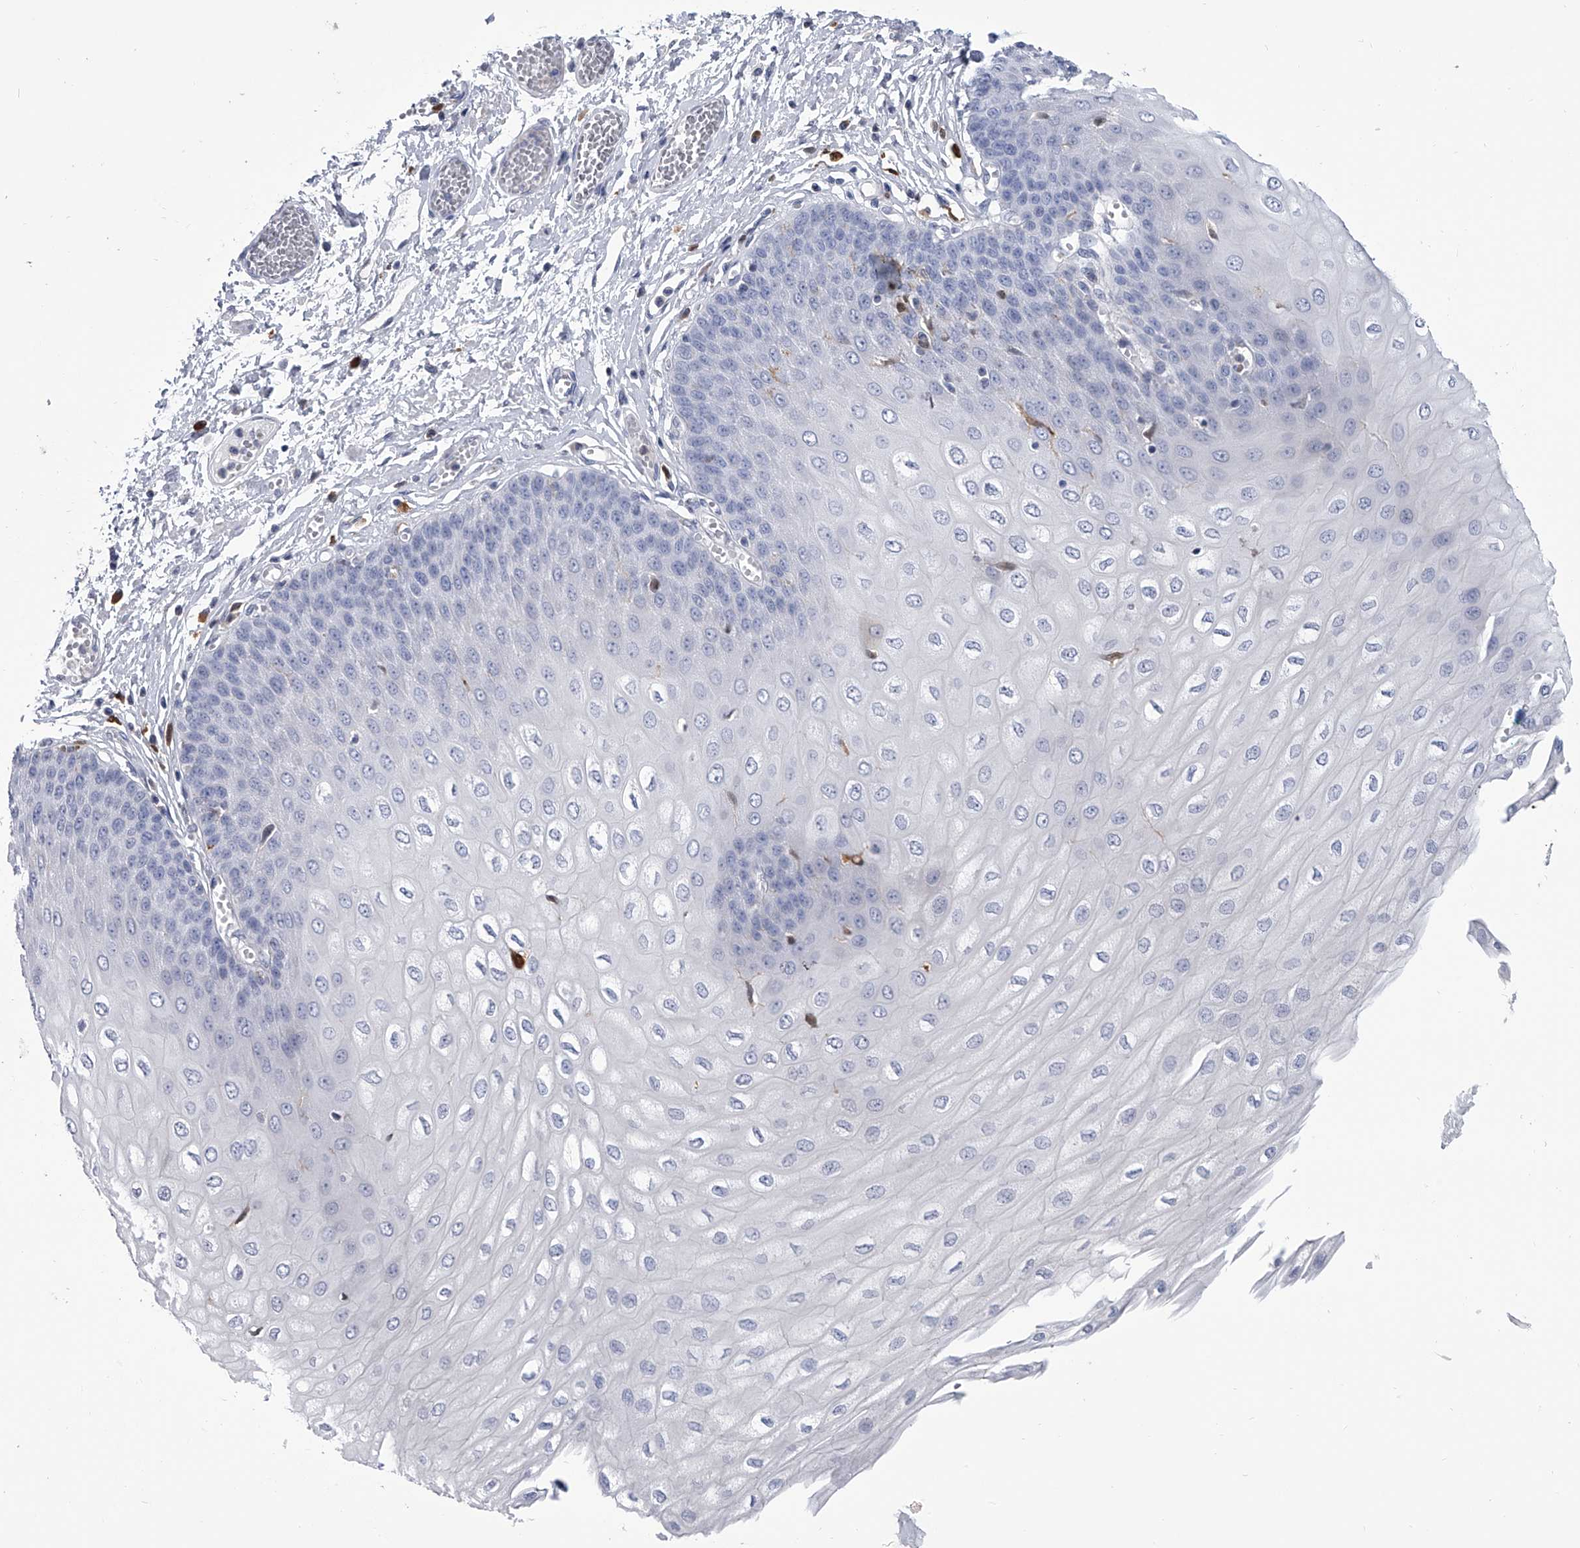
{"staining": {"intensity": "negative", "quantity": "none", "location": "none"}, "tissue": "esophagus", "cell_type": "Squamous epithelial cells", "image_type": "normal", "snomed": [{"axis": "morphology", "description": "Normal tissue, NOS"}, {"axis": "topography", "description": "Esophagus"}], "caption": "Squamous epithelial cells show no significant protein positivity in normal esophagus. (DAB (3,3'-diaminobenzidine) immunohistochemistry (IHC) with hematoxylin counter stain).", "gene": "SERPINB9", "patient": {"sex": "male", "age": 60}}